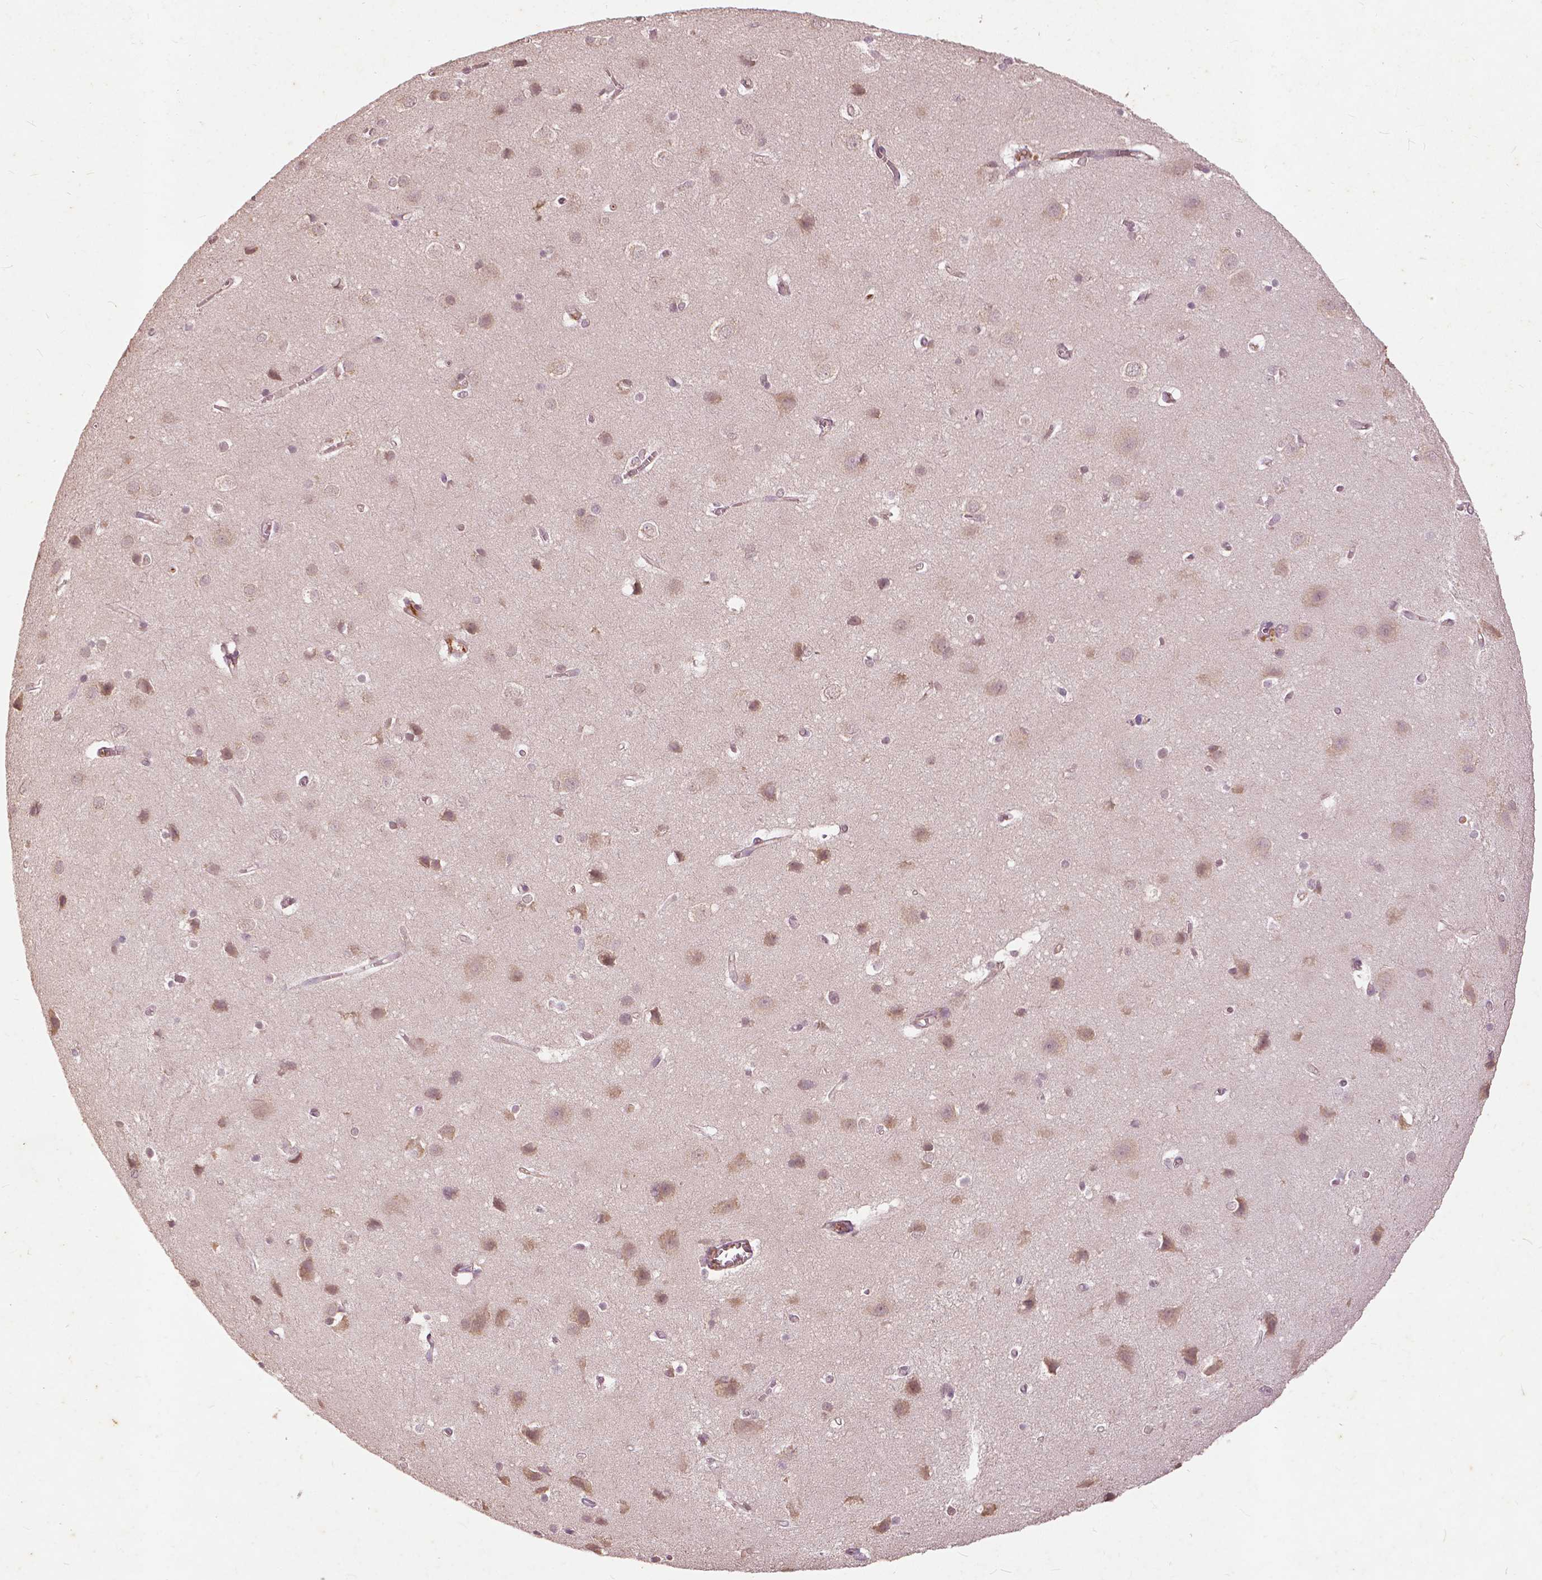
{"staining": {"intensity": "weak", "quantity": "25%-75%", "location": "cytoplasmic/membranous,nuclear"}, "tissue": "cerebral cortex", "cell_type": "Endothelial cells", "image_type": "normal", "snomed": [{"axis": "morphology", "description": "Normal tissue, NOS"}, {"axis": "topography", "description": "Cerebral cortex"}], "caption": "IHC photomicrograph of benign human cerebral cortex stained for a protein (brown), which exhibits low levels of weak cytoplasmic/membranous,nuclear expression in about 25%-75% of endothelial cells.", "gene": "ANGPTL4", "patient": {"sex": "male", "age": 37}}